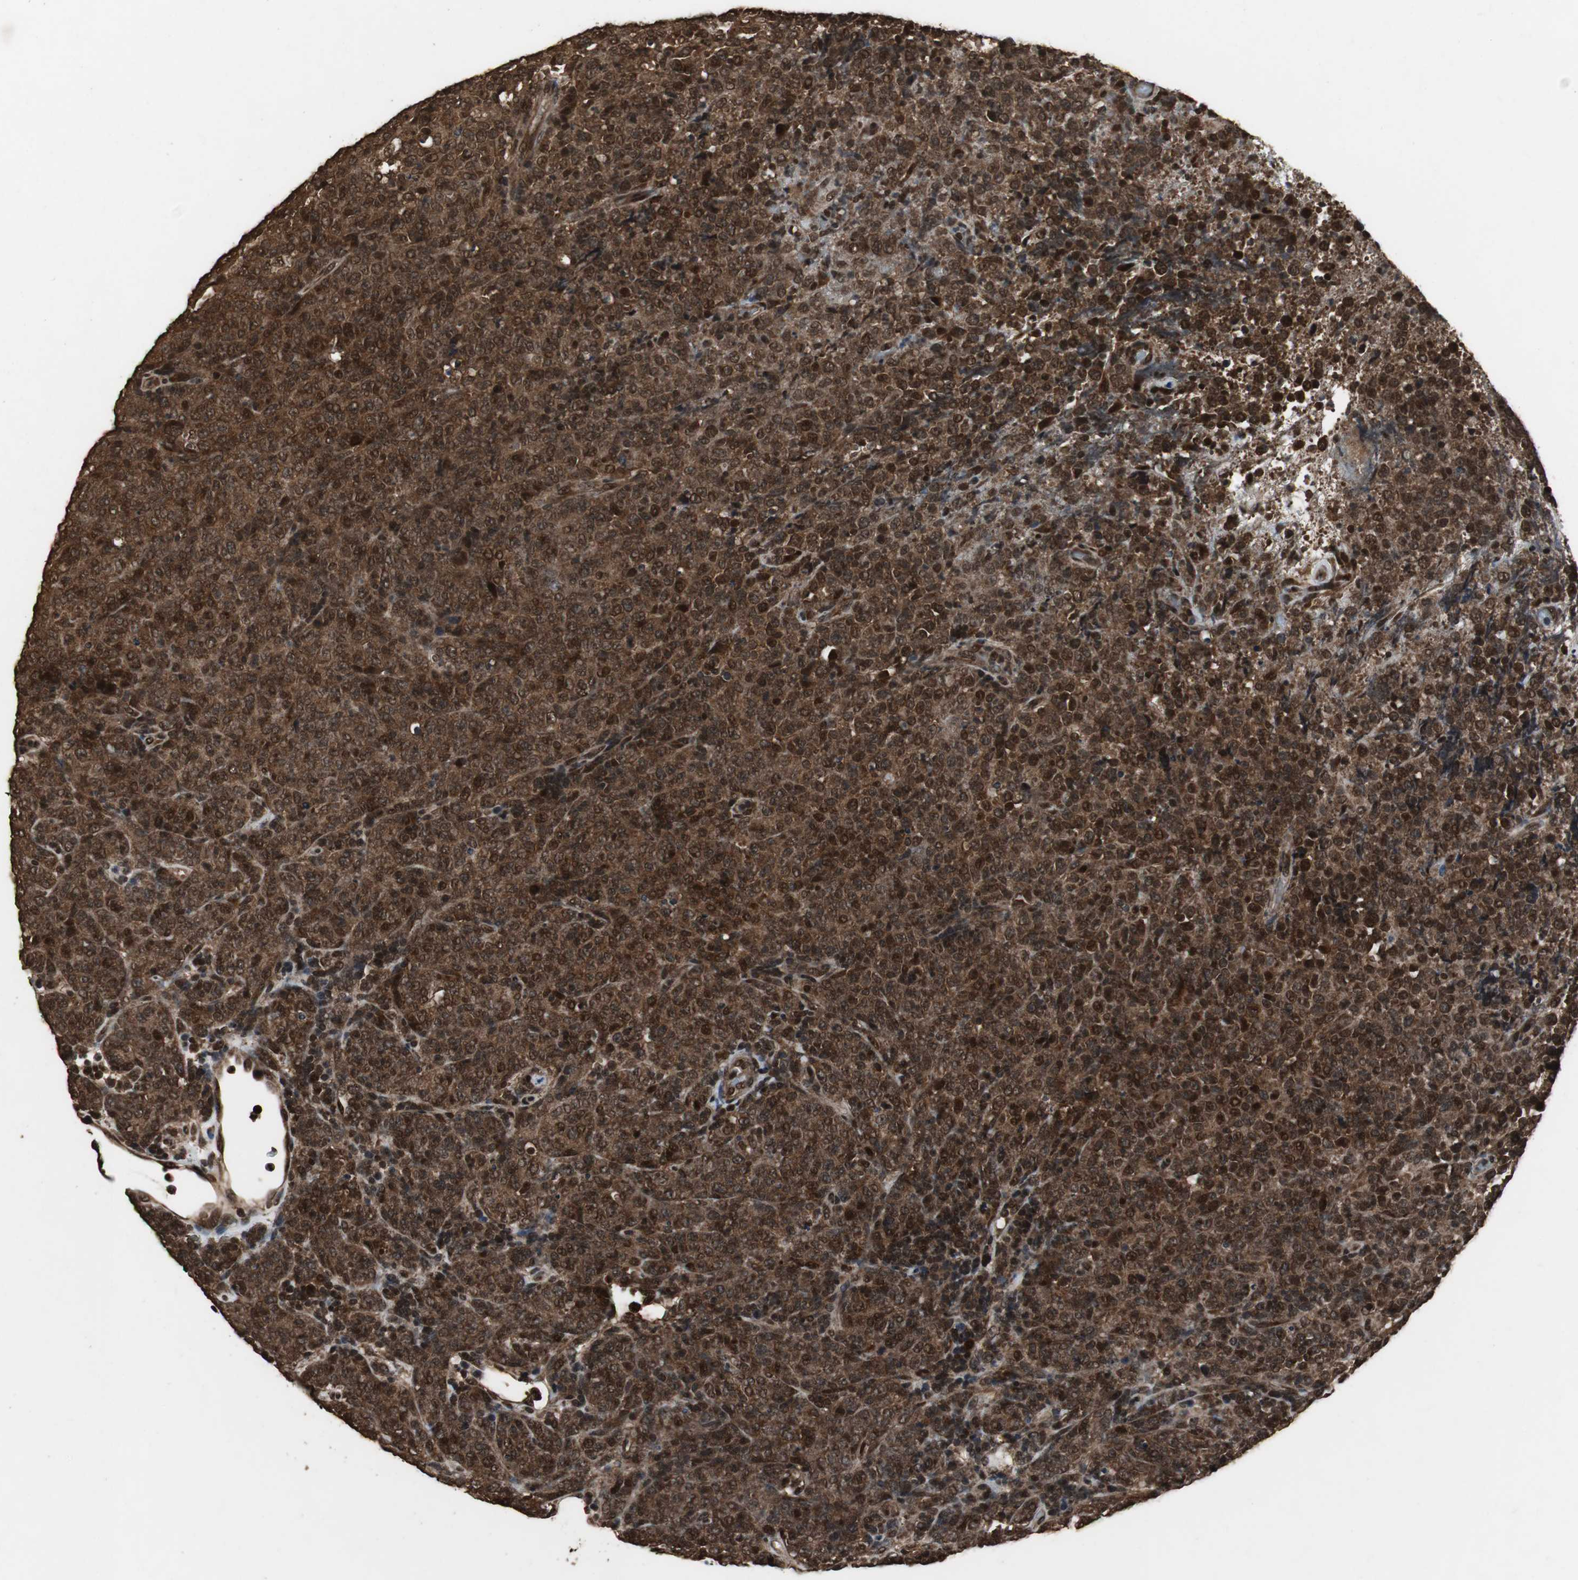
{"staining": {"intensity": "strong", "quantity": ">75%", "location": "cytoplasmic/membranous,nuclear"}, "tissue": "lymphoma", "cell_type": "Tumor cells", "image_type": "cancer", "snomed": [{"axis": "morphology", "description": "Malignant lymphoma, non-Hodgkin's type, High grade"}, {"axis": "topography", "description": "Tonsil"}], "caption": "IHC (DAB) staining of malignant lymphoma, non-Hodgkin's type (high-grade) reveals strong cytoplasmic/membranous and nuclear protein positivity in about >75% of tumor cells.", "gene": "ZNF18", "patient": {"sex": "female", "age": 36}}